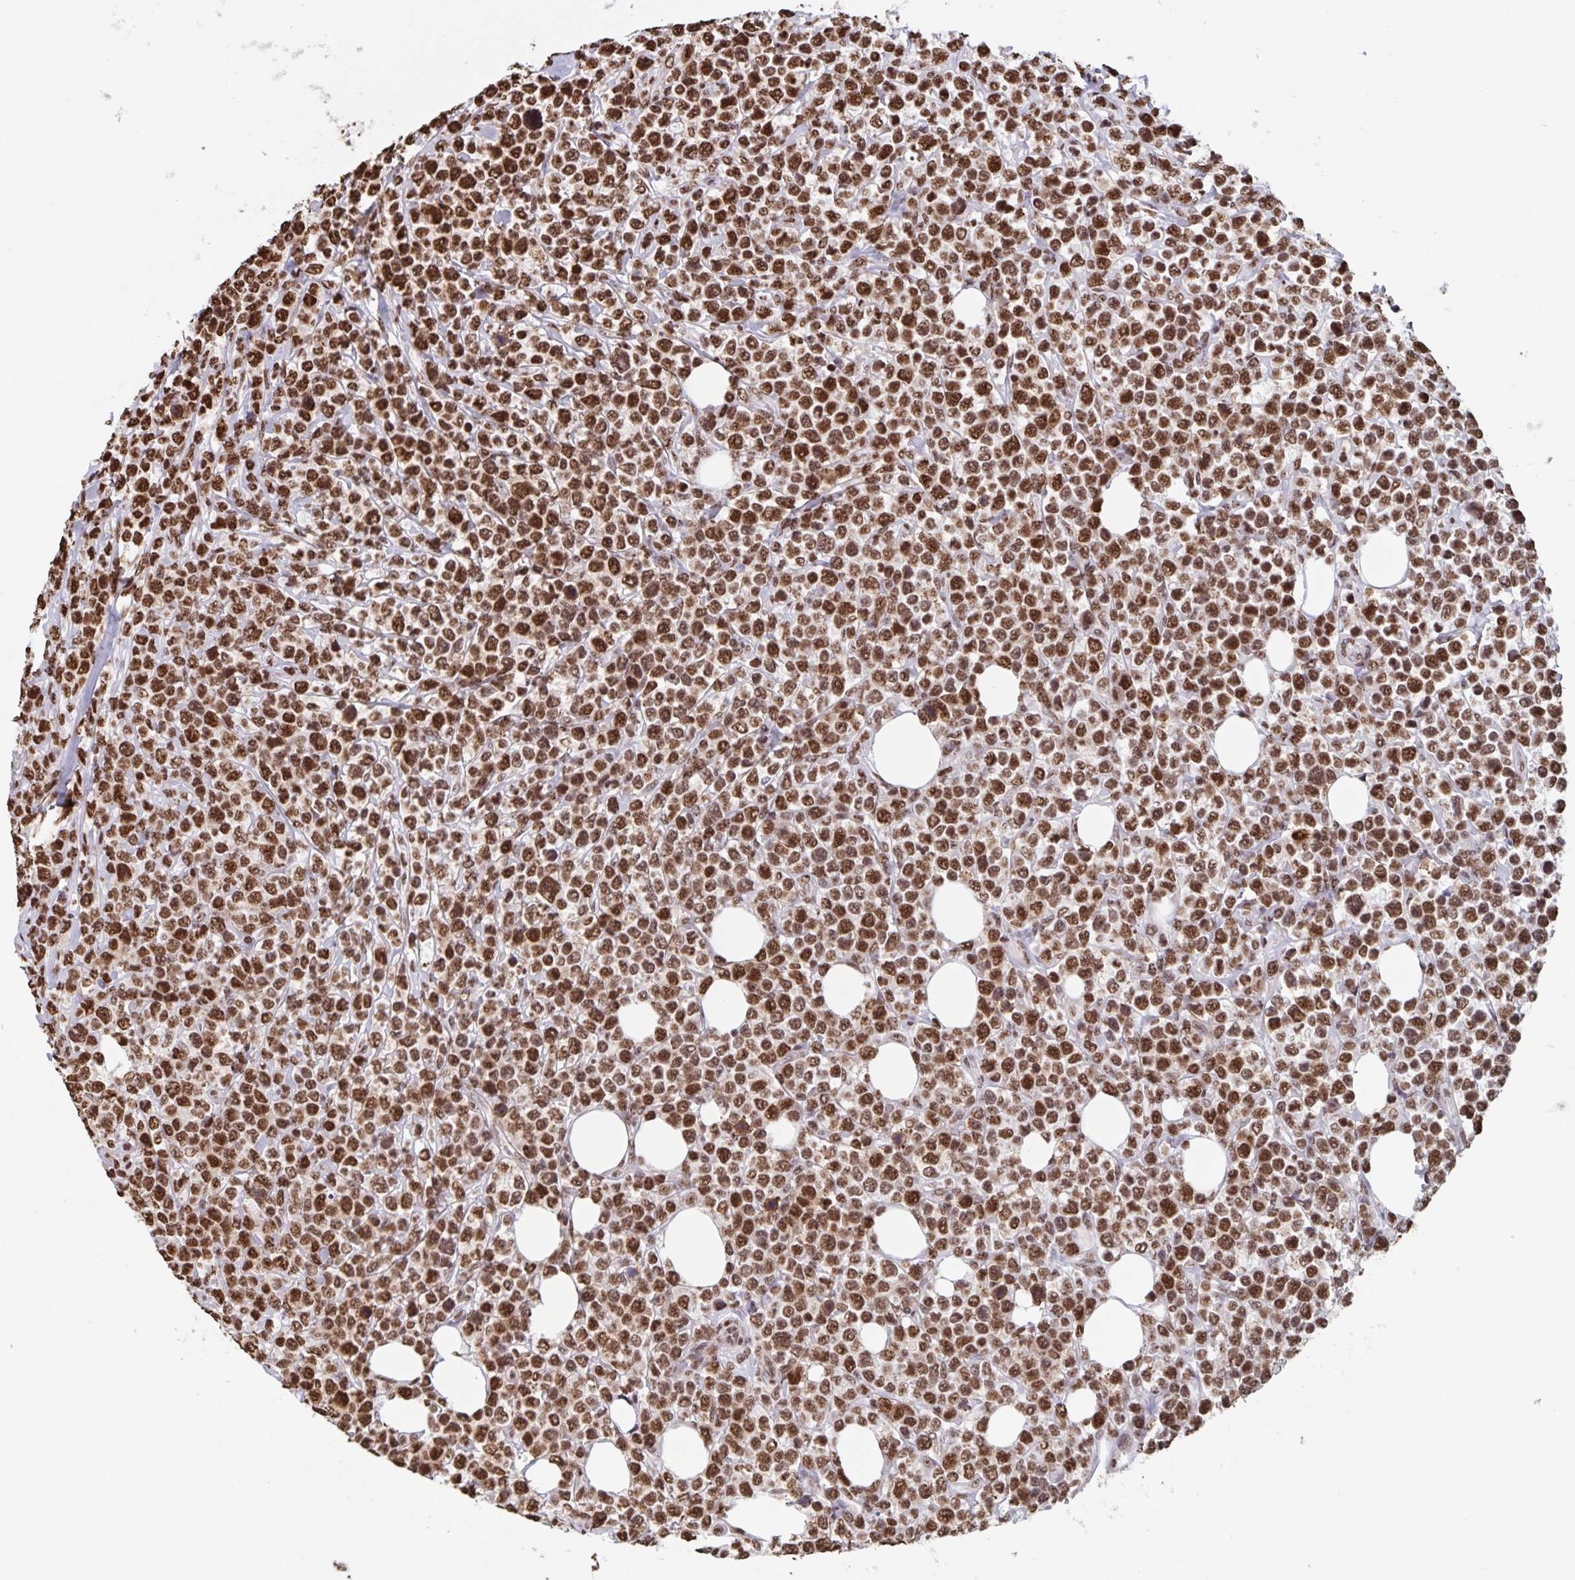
{"staining": {"intensity": "strong", "quantity": ">75%", "location": "nuclear"}, "tissue": "lymphoma", "cell_type": "Tumor cells", "image_type": "cancer", "snomed": [{"axis": "morphology", "description": "Malignant lymphoma, non-Hodgkin's type, High grade"}, {"axis": "topography", "description": "Soft tissue"}], "caption": "Tumor cells display strong nuclear staining in about >75% of cells in lymphoma.", "gene": "DUT", "patient": {"sex": "female", "age": 56}}